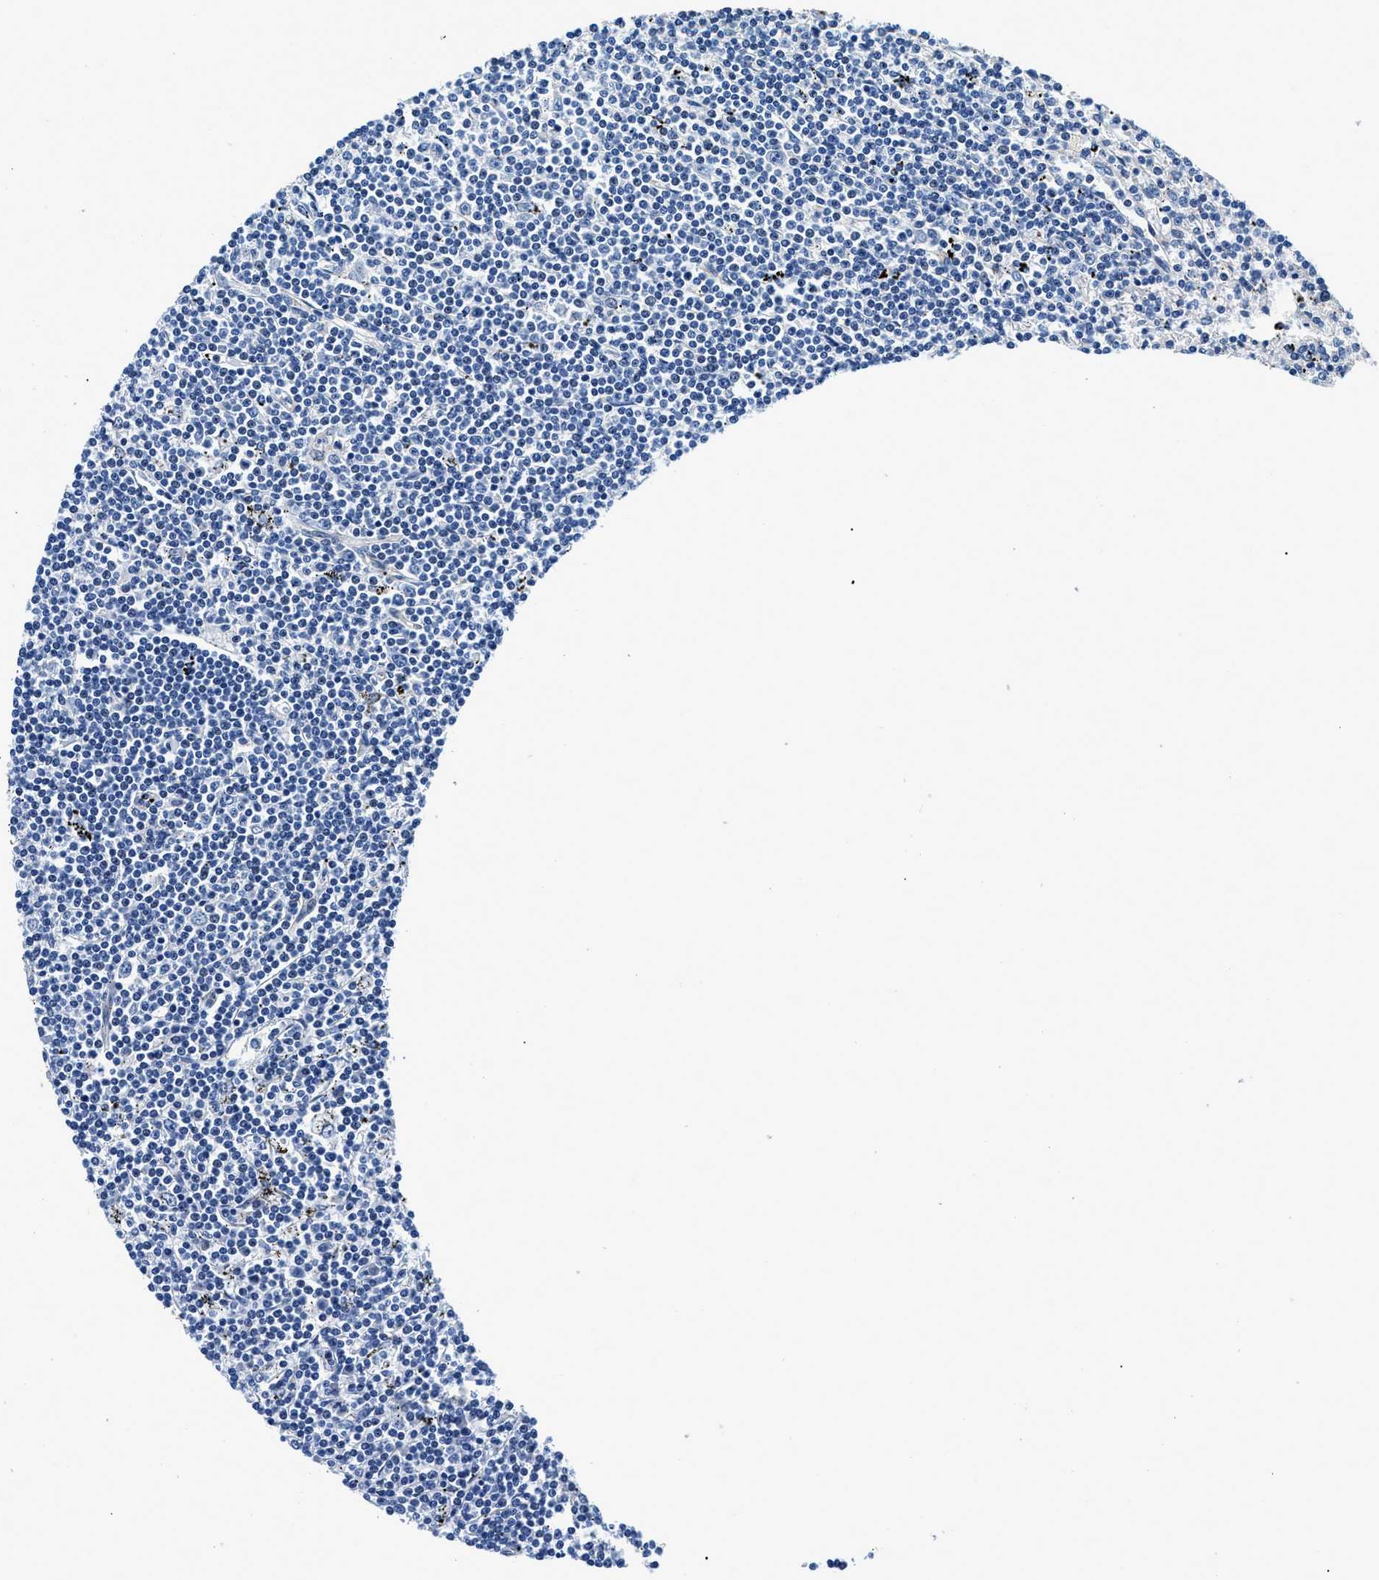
{"staining": {"intensity": "negative", "quantity": "none", "location": "none"}, "tissue": "lymphoma", "cell_type": "Tumor cells", "image_type": "cancer", "snomed": [{"axis": "morphology", "description": "Malignant lymphoma, non-Hodgkin's type, Low grade"}, {"axis": "topography", "description": "Spleen"}], "caption": "Lymphoma was stained to show a protein in brown. There is no significant expression in tumor cells. The staining is performed using DAB (3,3'-diaminobenzidine) brown chromogen with nuclei counter-stained in using hematoxylin.", "gene": "DAG1", "patient": {"sex": "male", "age": 76}}